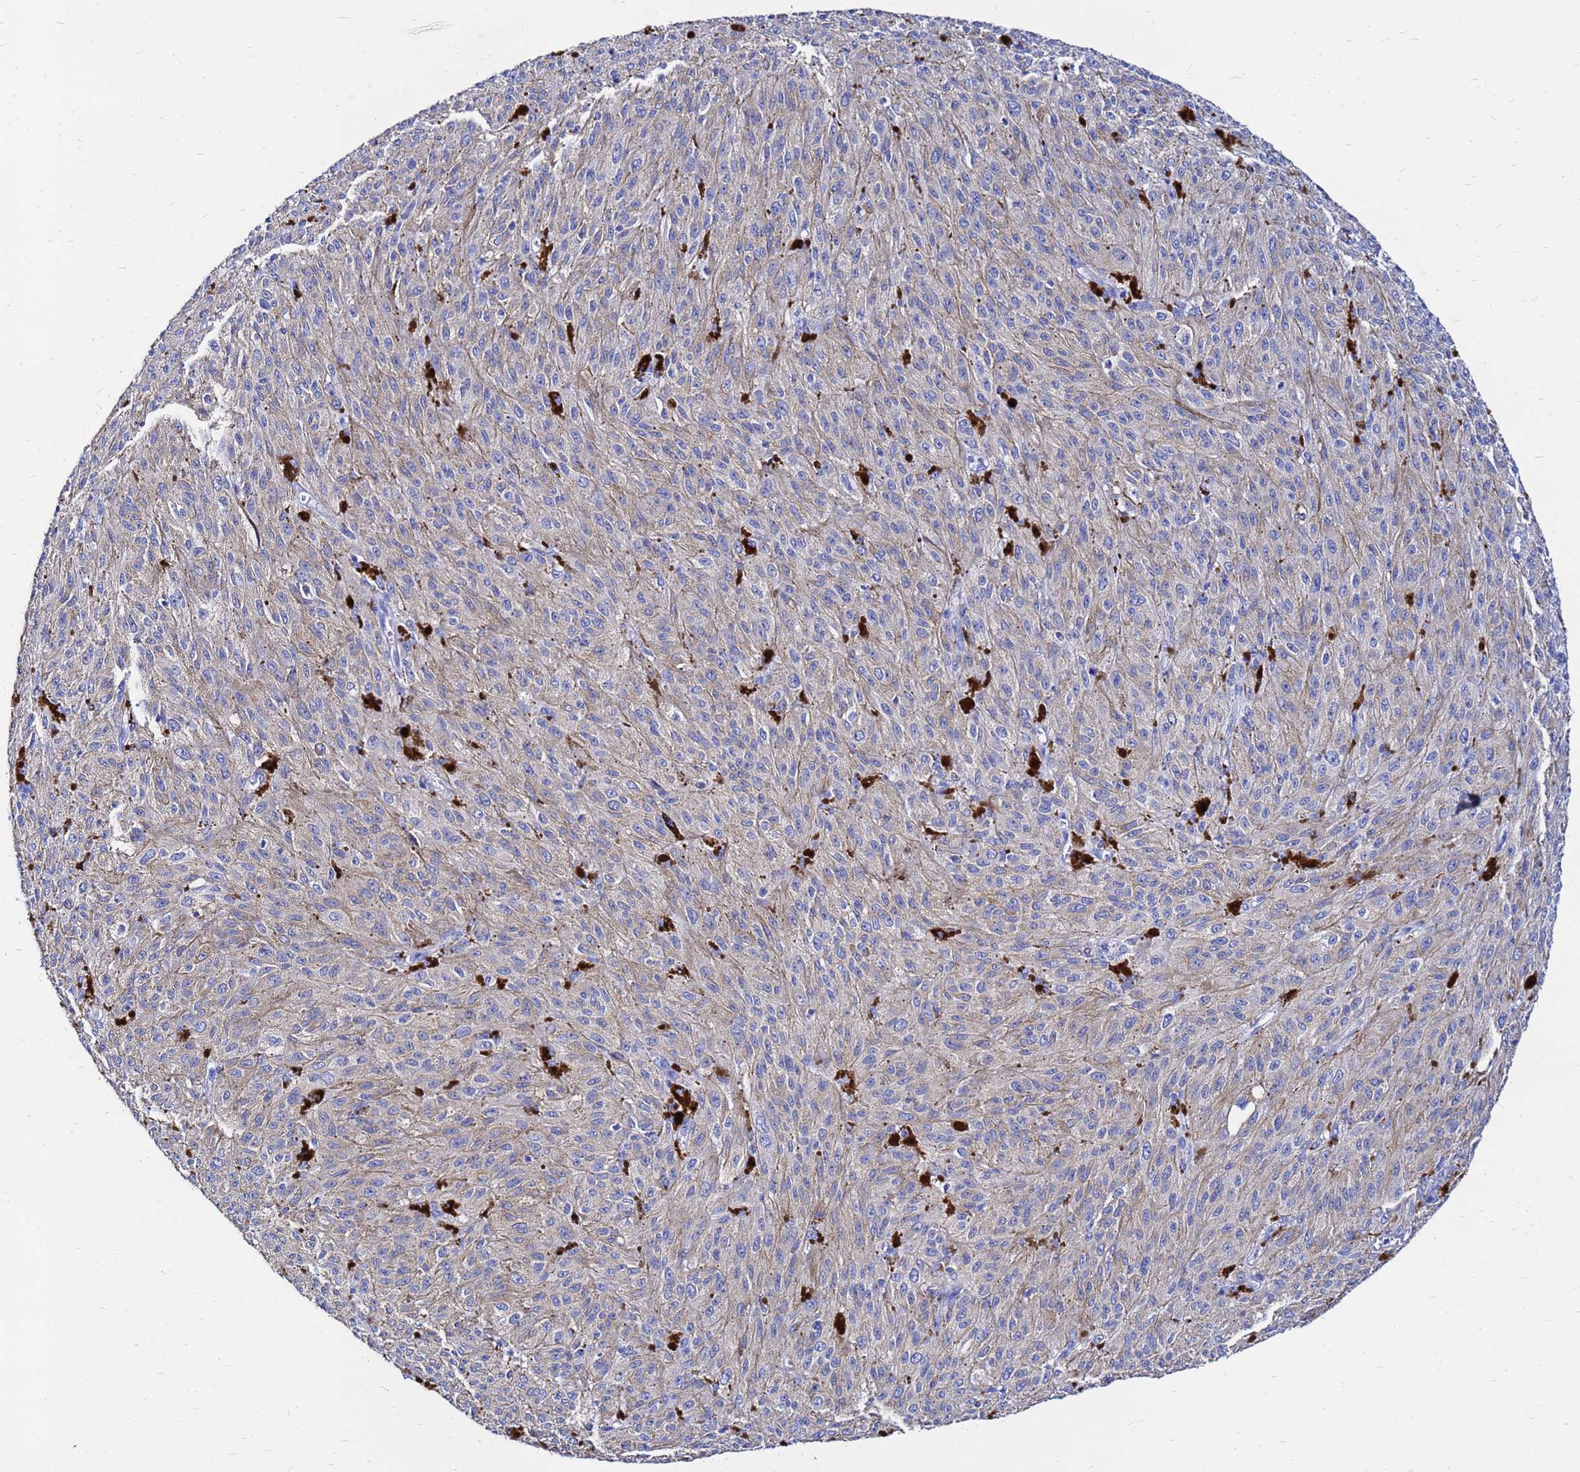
{"staining": {"intensity": "negative", "quantity": "none", "location": "none"}, "tissue": "melanoma", "cell_type": "Tumor cells", "image_type": "cancer", "snomed": [{"axis": "morphology", "description": "Malignant melanoma, NOS"}, {"axis": "topography", "description": "Skin"}], "caption": "This photomicrograph is of melanoma stained with immunohistochemistry to label a protein in brown with the nuclei are counter-stained blue. There is no positivity in tumor cells. (Stains: DAB (3,3'-diaminobenzidine) immunohistochemistry (IHC) with hematoxylin counter stain, Microscopy: brightfield microscopy at high magnification).", "gene": "FAM183A", "patient": {"sex": "female", "age": 52}}